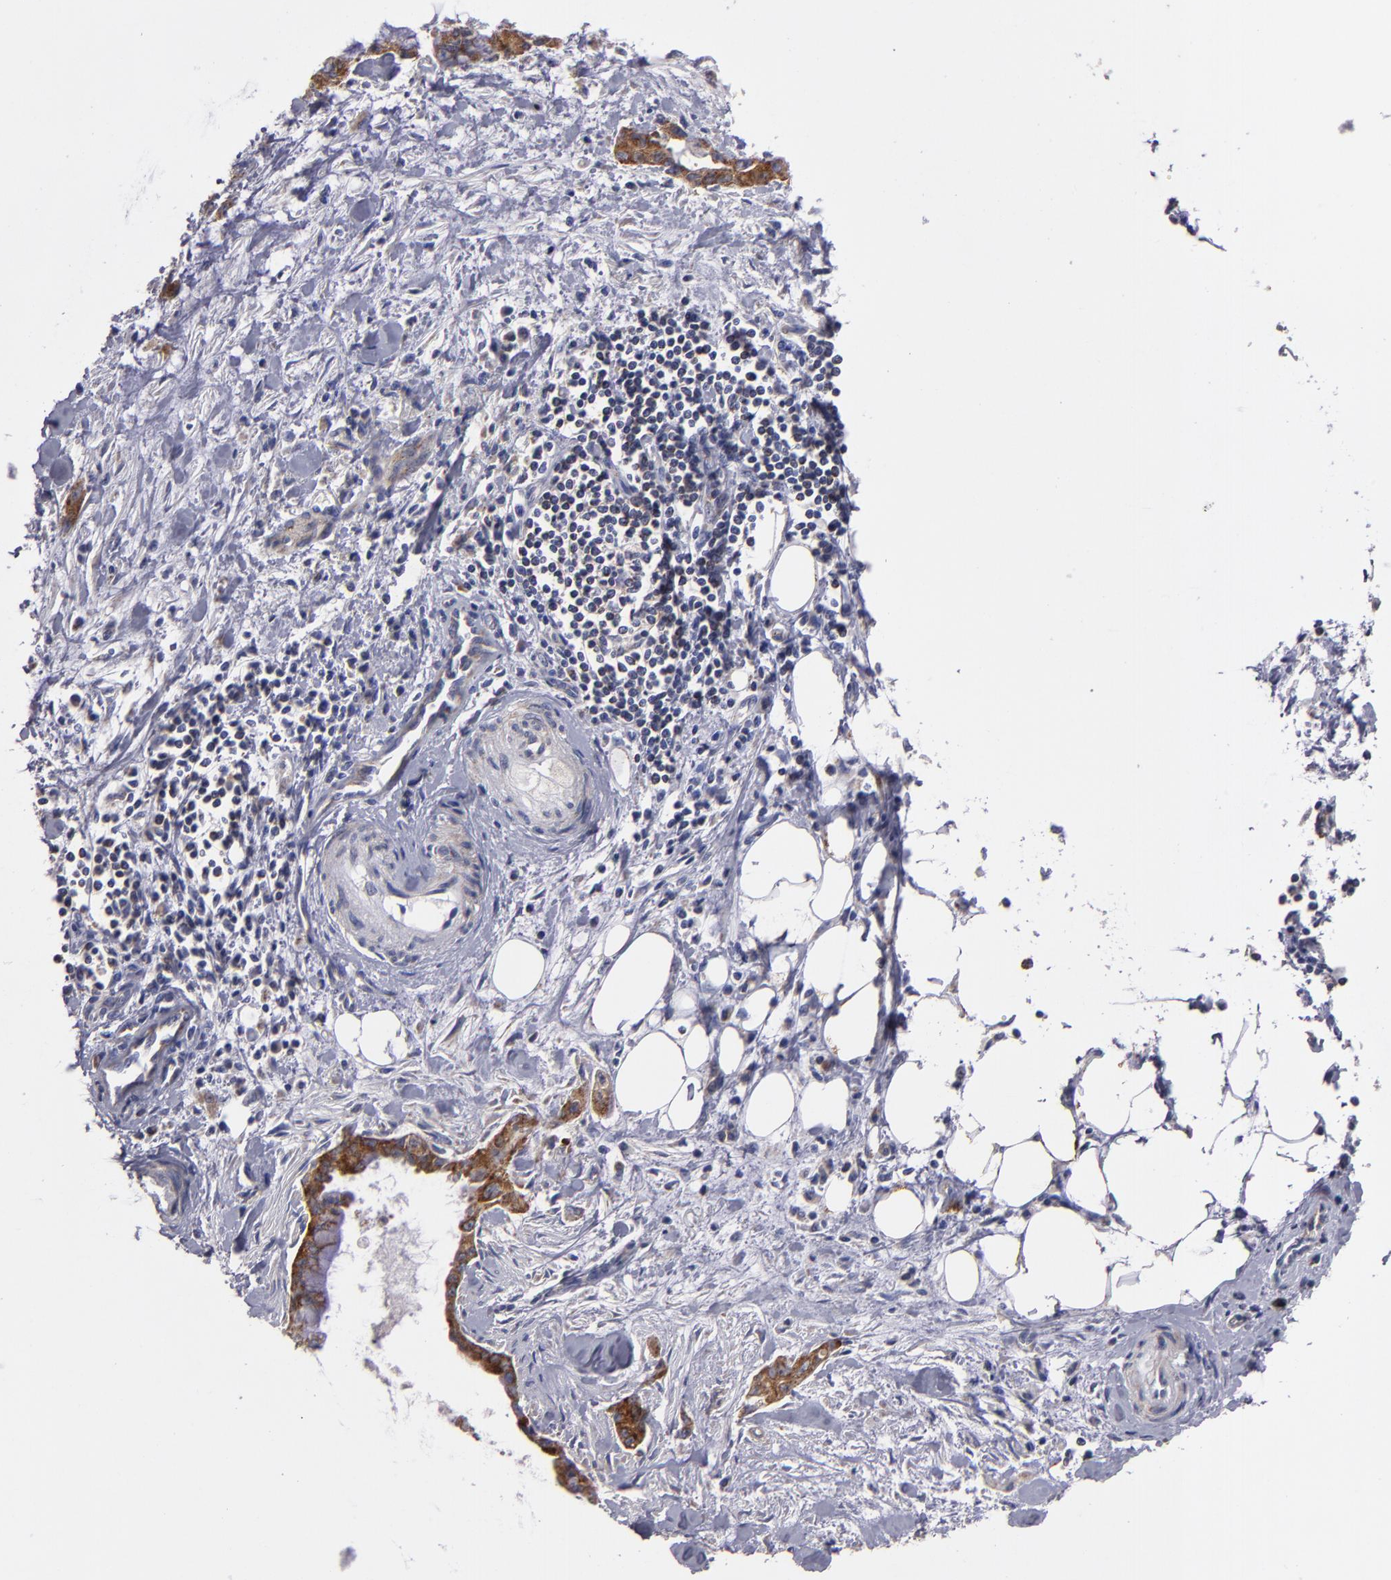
{"staining": {"intensity": "strong", "quantity": ">75%", "location": "cytoplasmic/membranous"}, "tissue": "pancreatic cancer", "cell_type": "Tumor cells", "image_type": "cancer", "snomed": [{"axis": "morphology", "description": "Adenocarcinoma, NOS"}, {"axis": "topography", "description": "Pancreas"}], "caption": "Tumor cells display high levels of strong cytoplasmic/membranous positivity in approximately >75% of cells in human pancreatic cancer (adenocarcinoma).", "gene": "CLTA", "patient": {"sex": "male", "age": 59}}